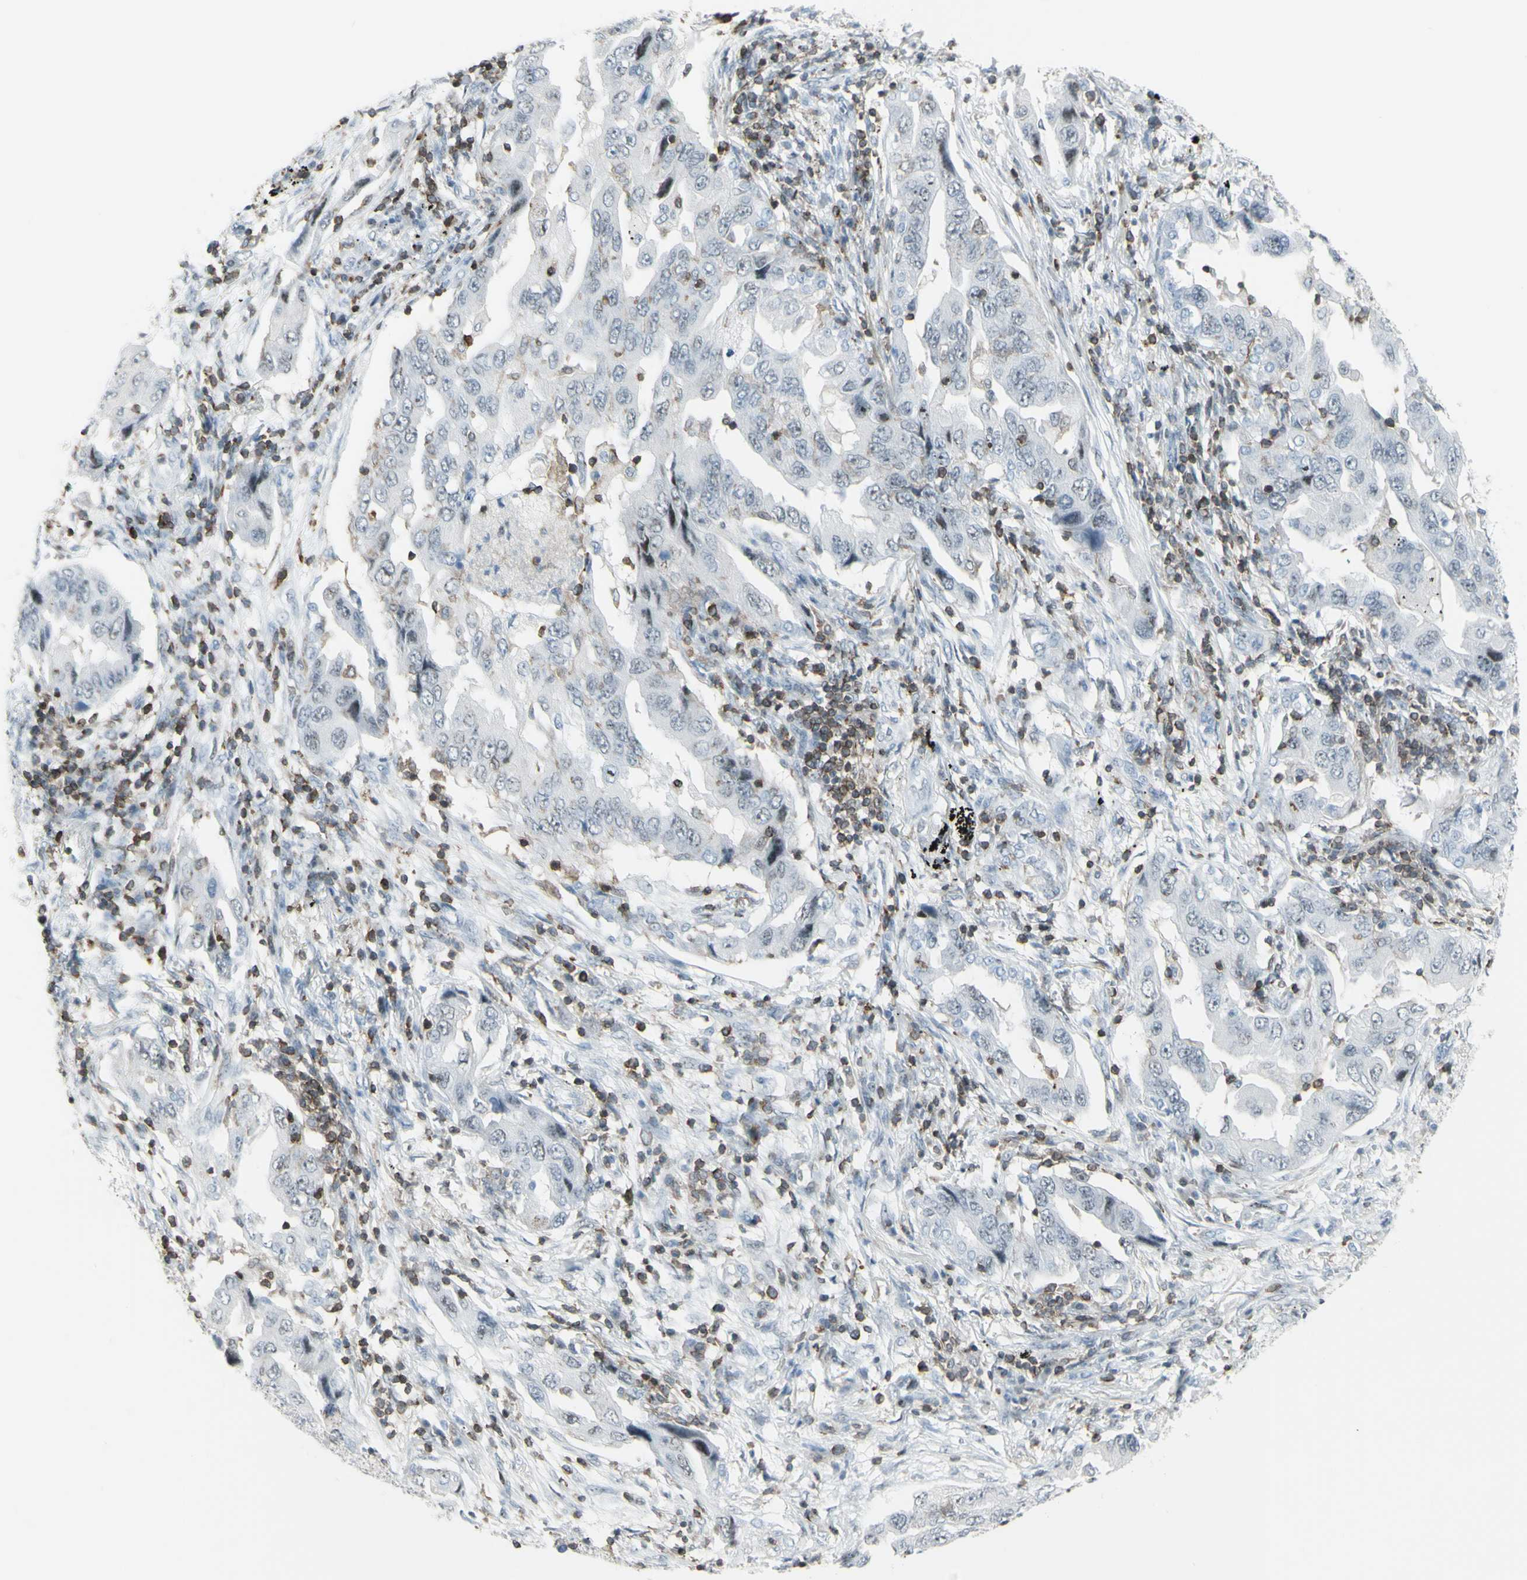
{"staining": {"intensity": "negative", "quantity": "none", "location": "none"}, "tissue": "lung cancer", "cell_type": "Tumor cells", "image_type": "cancer", "snomed": [{"axis": "morphology", "description": "Adenocarcinoma, NOS"}, {"axis": "topography", "description": "Lung"}], "caption": "DAB immunohistochemical staining of human lung cancer displays no significant expression in tumor cells. (Immunohistochemistry (ihc), brightfield microscopy, high magnification).", "gene": "NRG1", "patient": {"sex": "female", "age": 65}}